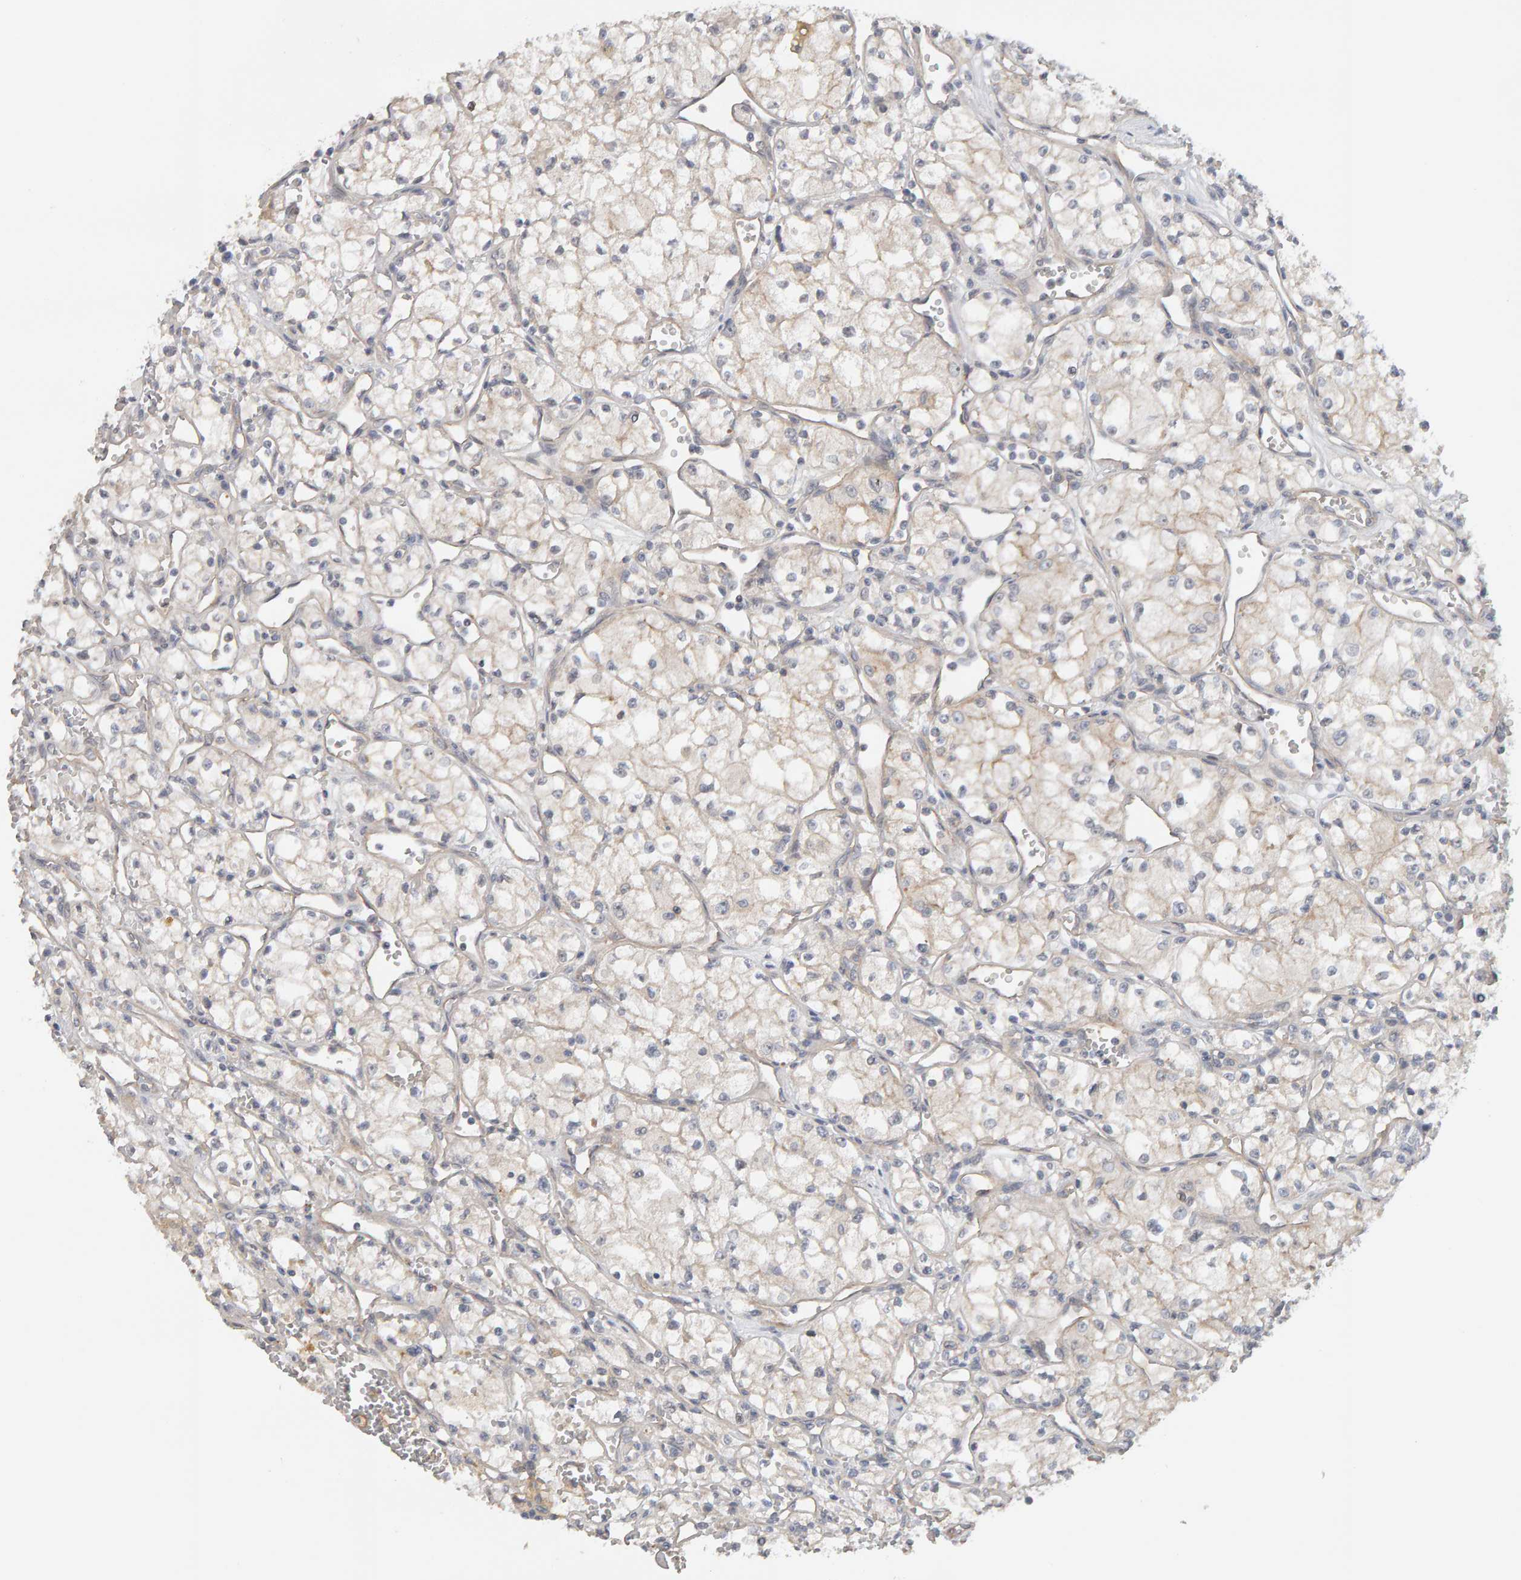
{"staining": {"intensity": "weak", "quantity": "<25%", "location": "cytoplasmic/membranous"}, "tissue": "renal cancer", "cell_type": "Tumor cells", "image_type": "cancer", "snomed": [{"axis": "morphology", "description": "Adenocarcinoma, NOS"}, {"axis": "topography", "description": "Kidney"}], "caption": "DAB immunohistochemical staining of renal cancer demonstrates no significant expression in tumor cells.", "gene": "PPP1R16A", "patient": {"sex": "male", "age": 59}}